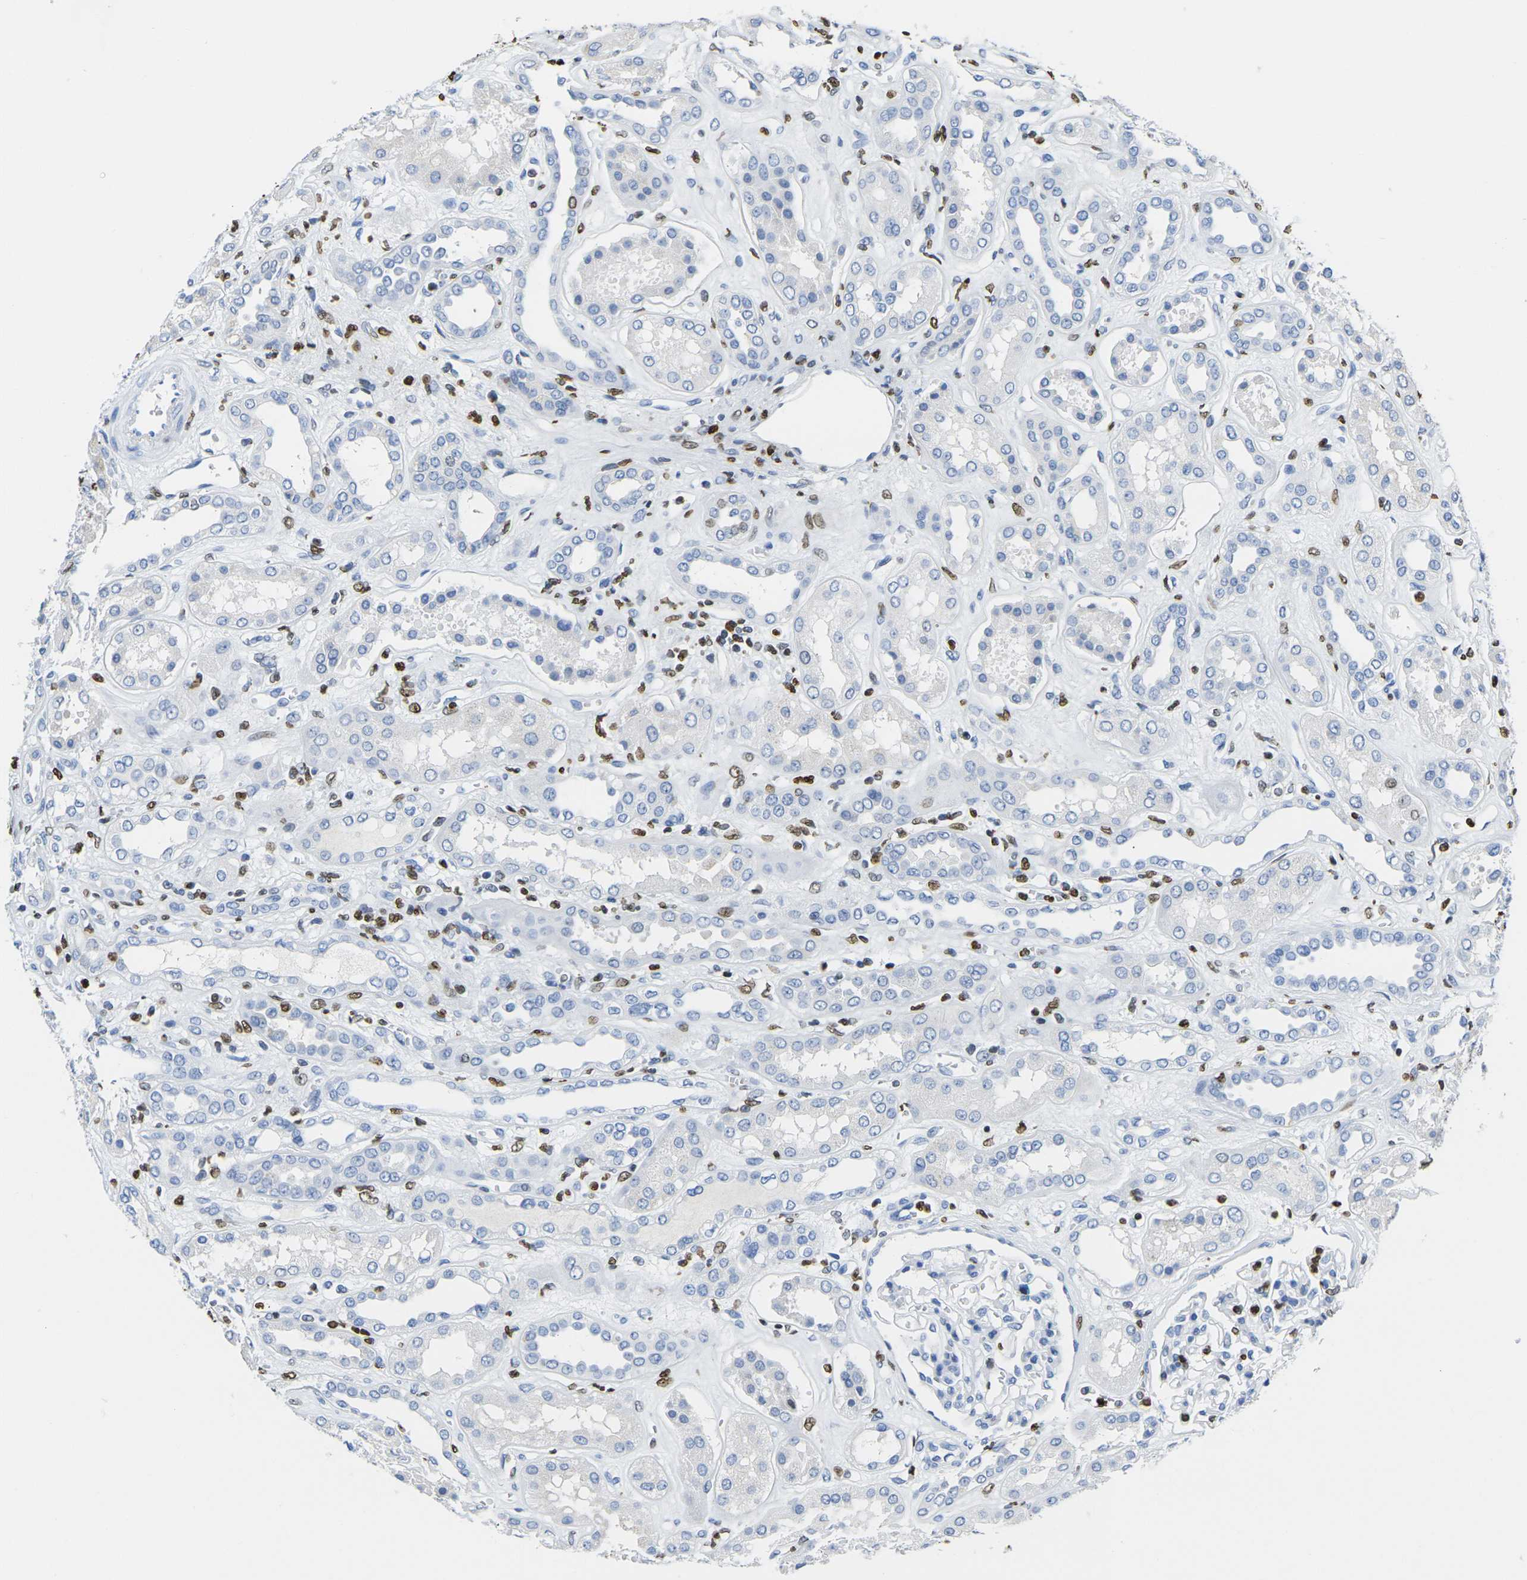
{"staining": {"intensity": "negative", "quantity": "none", "location": "none"}, "tissue": "kidney", "cell_type": "Cells in glomeruli", "image_type": "normal", "snomed": [{"axis": "morphology", "description": "Normal tissue, NOS"}, {"axis": "topography", "description": "Kidney"}], "caption": "DAB (3,3'-diaminobenzidine) immunohistochemical staining of normal kidney reveals no significant expression in cells in glomeruli. (DAB immunohistochemistry visualized using brightfield microscopy, high magnification).", "gene": "DRAXIN", "patient": {"sex": "male", "age": 59}}